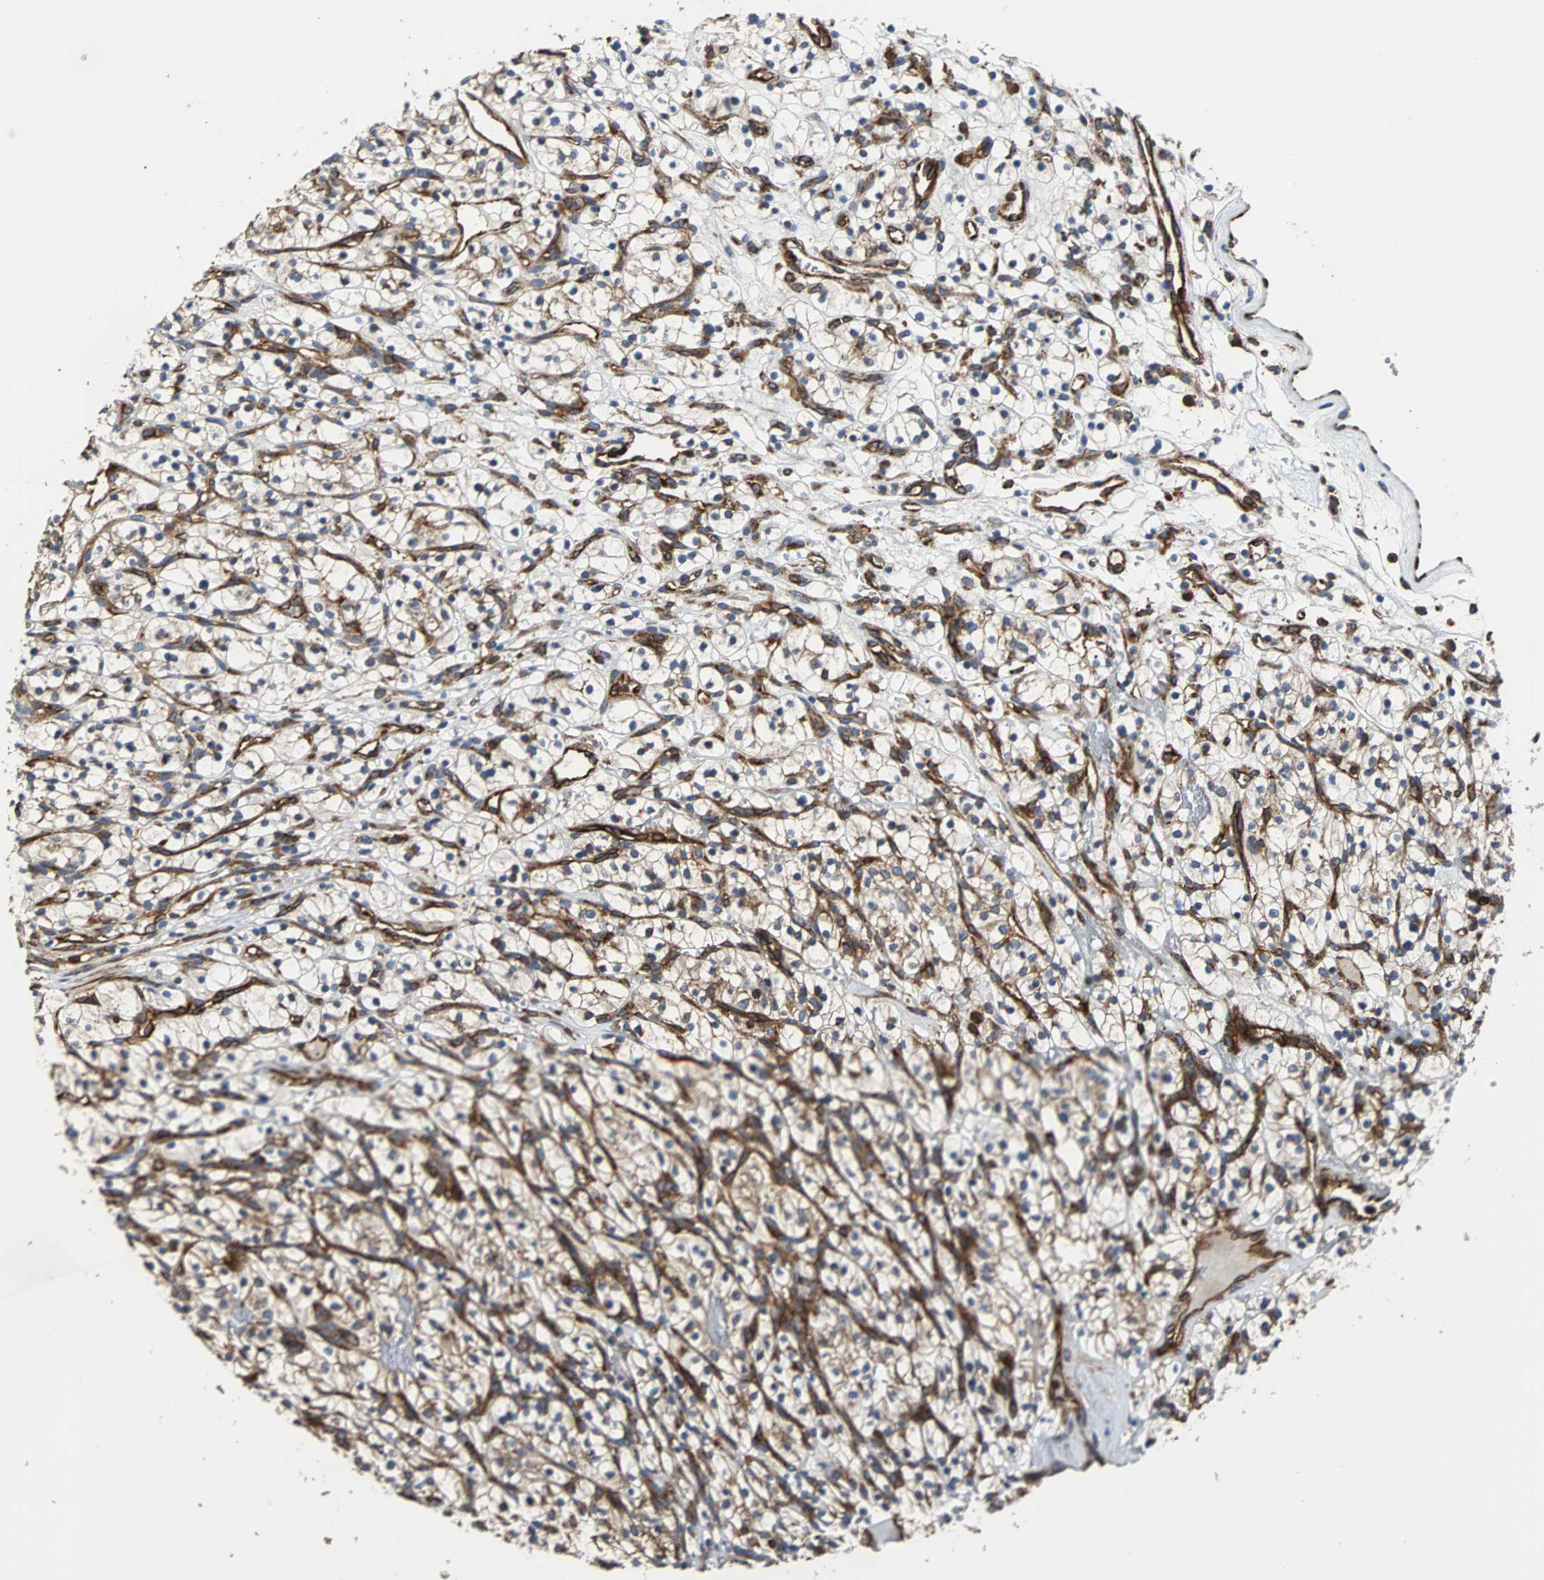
{"staining": {"intensity": "weak", "quantity": ">75%", "location": "cytoplasmic/membranous"}, "tissue": "renal cancer", "cell_type": "Tumor cells", "image_type": "cancer", "snomed": [{"axis": "morphology", "description": "Adenocarcinoma, NOS"}, {"axis": "topography", "description": "Kidney"}], "caption": "IHC histopathology image of renal cancer stained for a protein (brown), which reveals low levels of weak cytoplasmic/membranous expression in about >75% of tumor cells.", "gene": "PLCG2", "patient": {"sex": "female", "age": 57}}